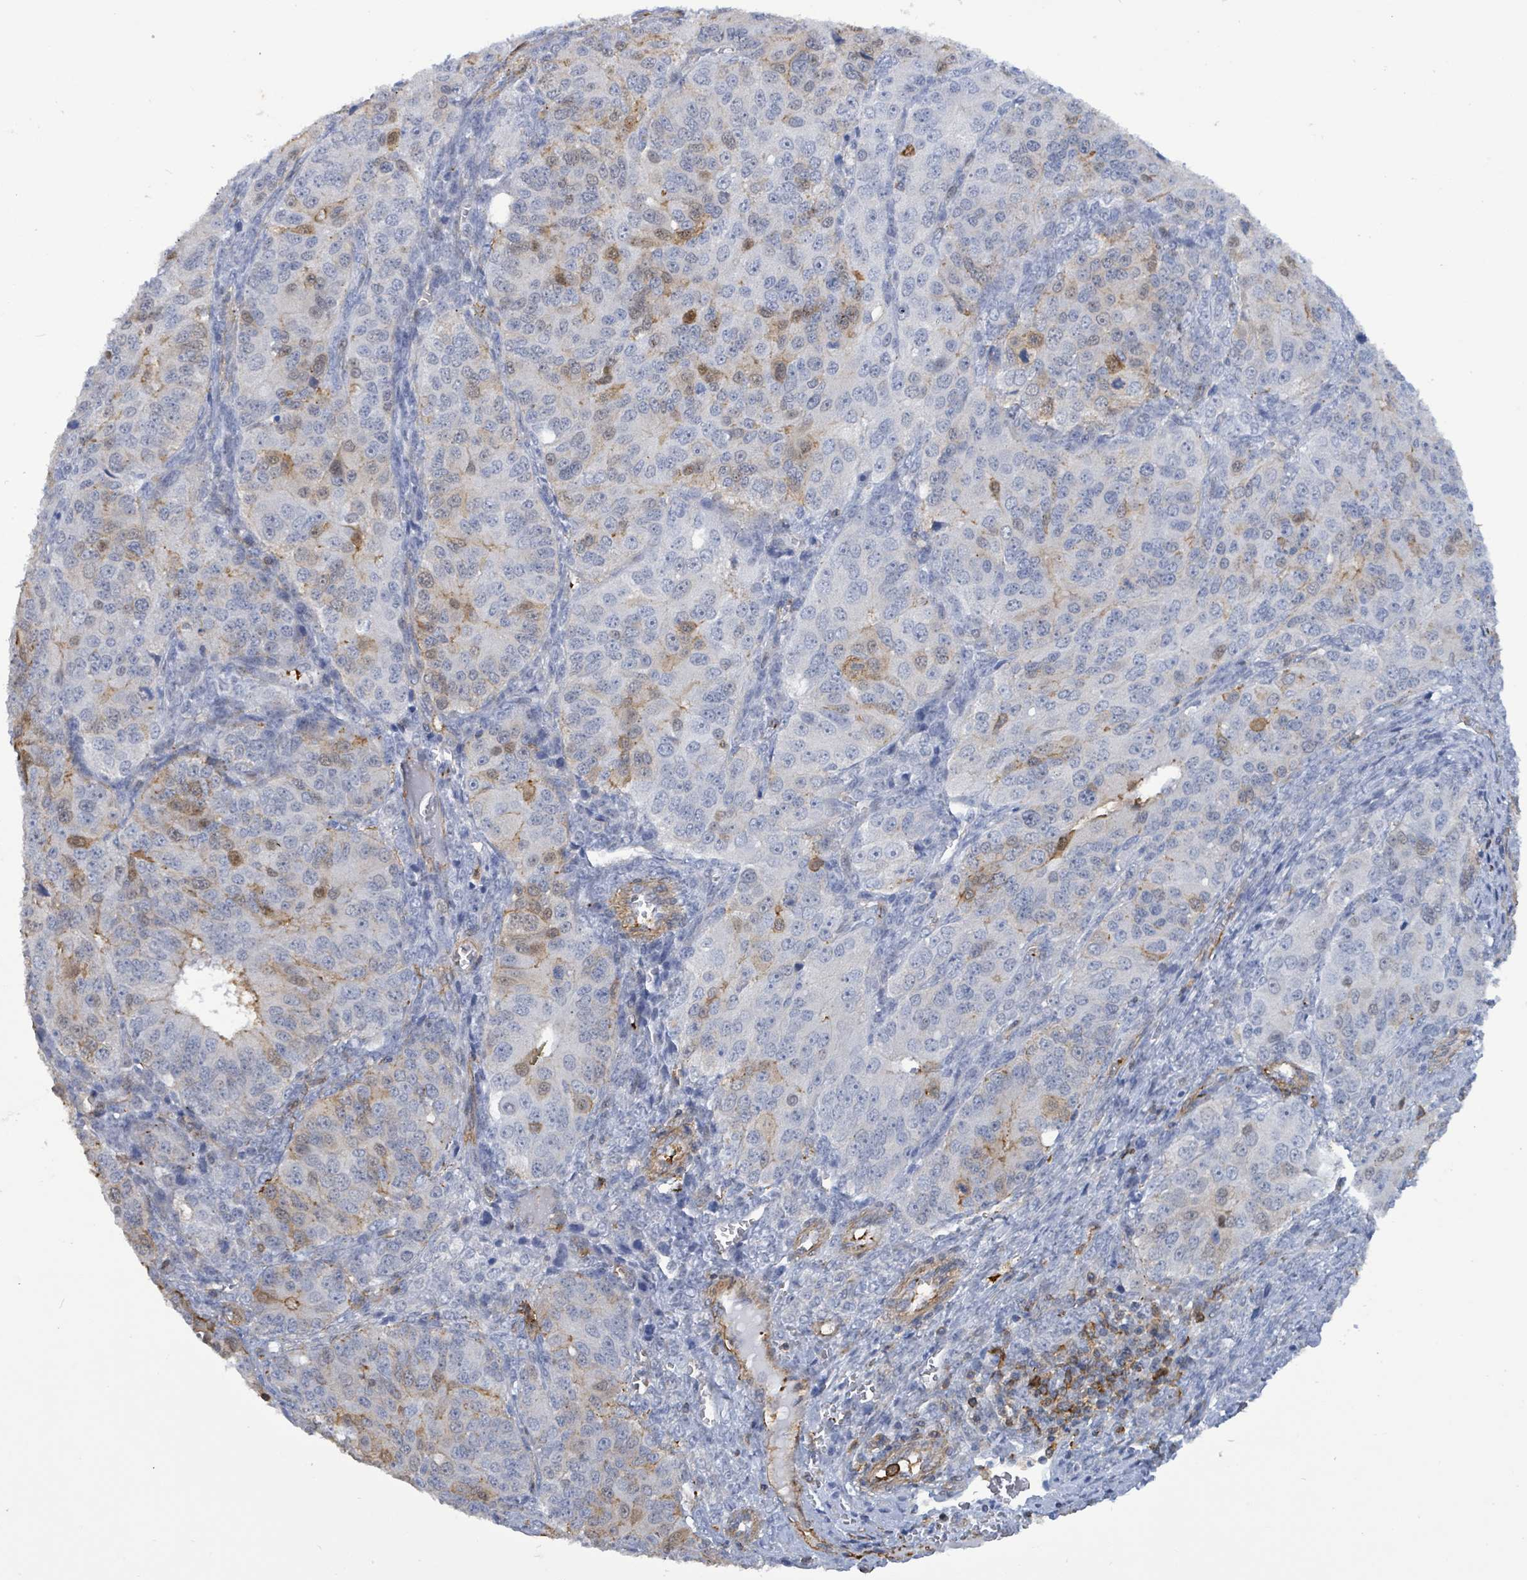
{"staining": {"intensity": "moderate", "quantity": "<25%", "location": "nuclear"}, "tissue": "ovarian cancer", "cell_type": "Tumor cells", "image_type": "cancer", "snomed": [{"axis": "morphology", "description": "Carcinoma, endometroid"}, {"axis": "topography", "description": "Ovary"}], "caption": "Endometroid carcinoma (ovarian) was stained to show a protein in brown. There is low levels of moderate nuclear staining in about <25% of tumor cells.", "gene": "PRKRIP1", "patient": {"sex": "female", "age": 51}}